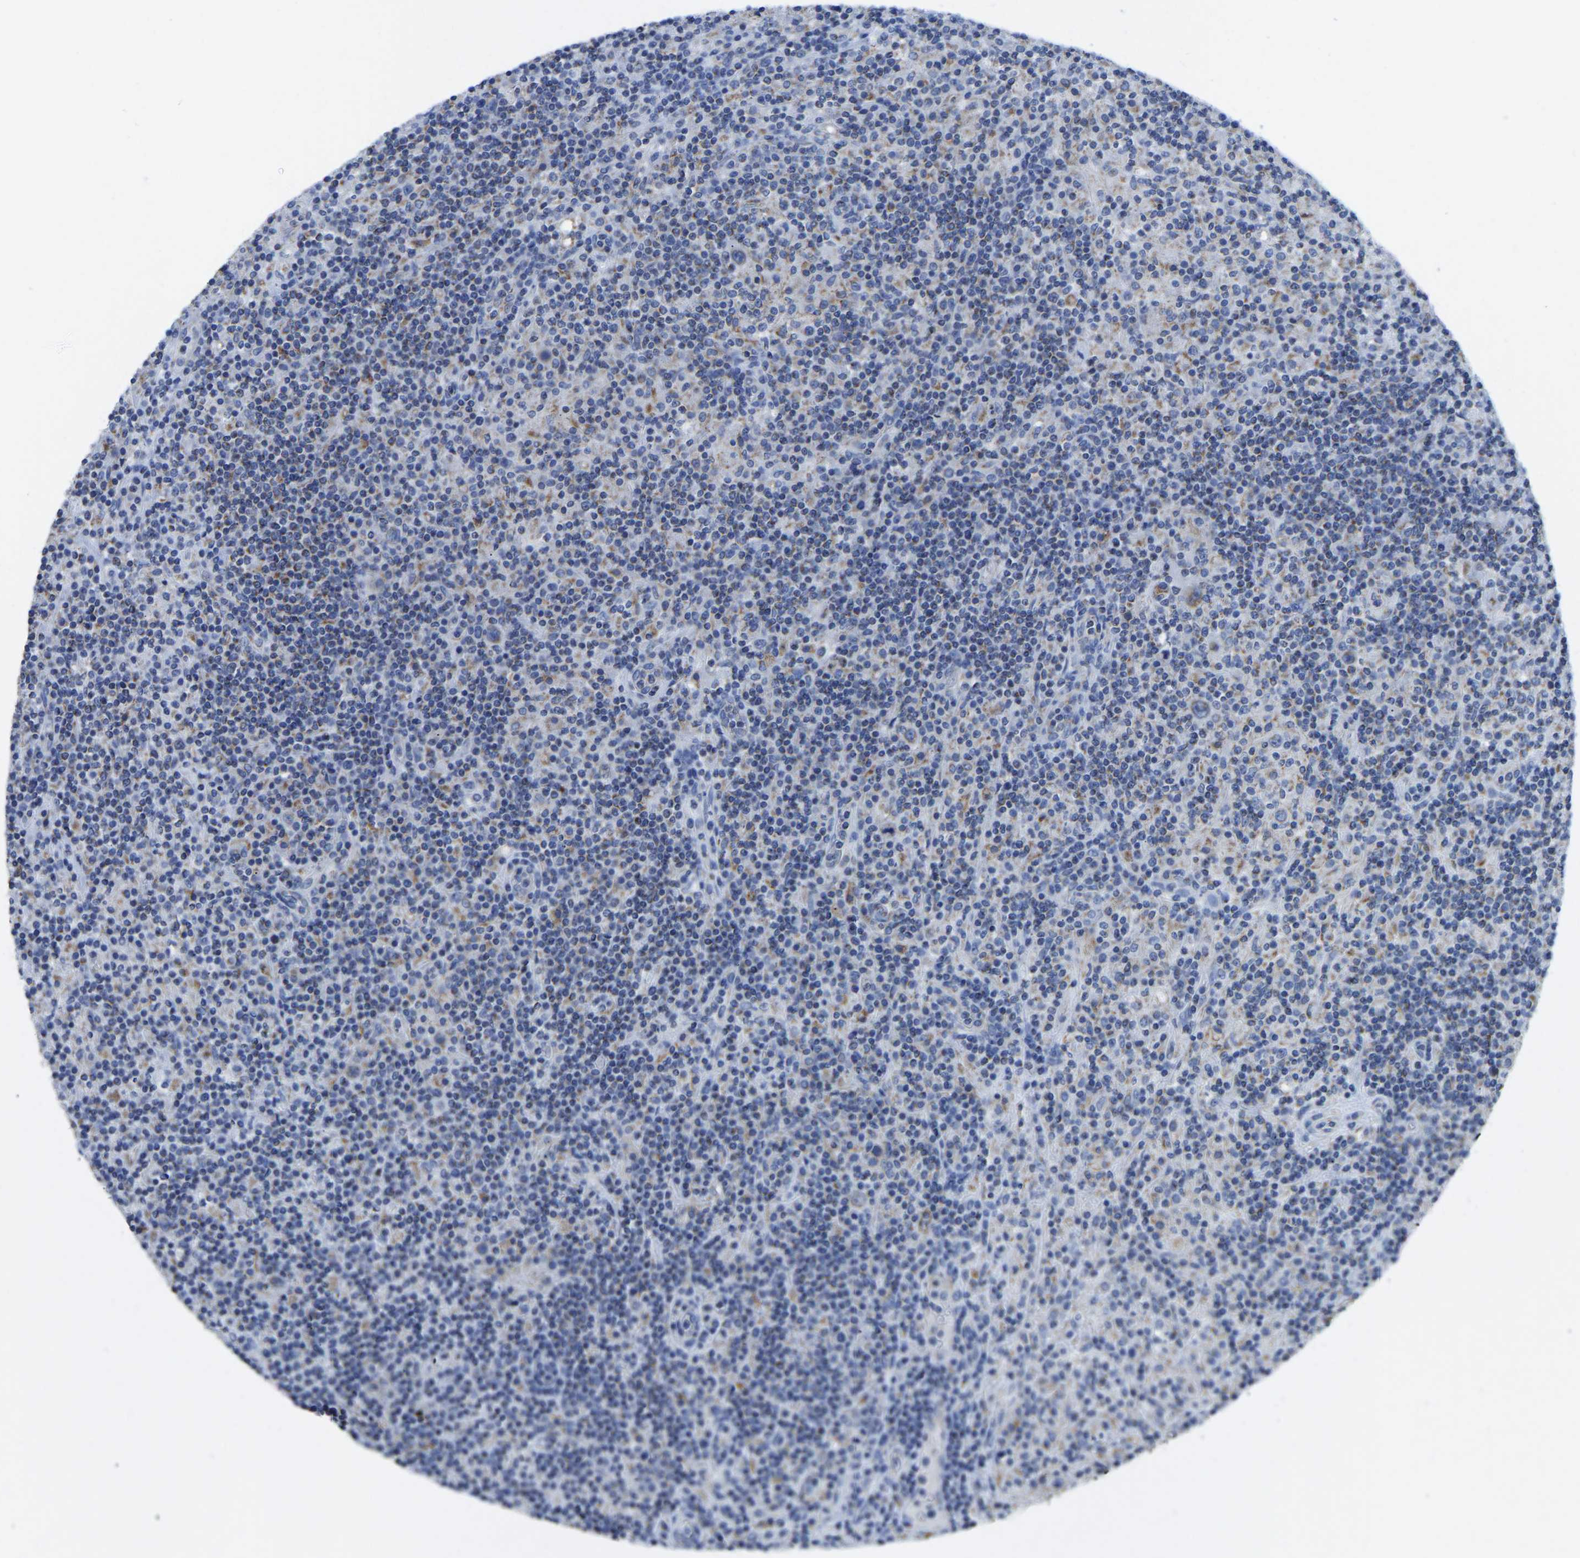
{"staining": {"intensity": "weak", "quantity": "25%-75%", "location": "cytoplasmic/membranous"}, "tissue": "lymphoma", "cell_type": "Tumor cells", "image_type": "cancer", "snomed": [{"axis": "morphology", "description": "Hodgkin's disease, NOS"}, {"axis": "topography", "description": "Lymph node"}], "caption": "A brown stain highlights weak cytoplasmic/membranous staining of a protein in human Hodgkin's disease tumor cells. Immunohistochemistry (ihc) stains the protein of interest in brown and the nuclei are stained blue.", "gene": "ETFA", "patient": {"sex": "male", "age": 70}}